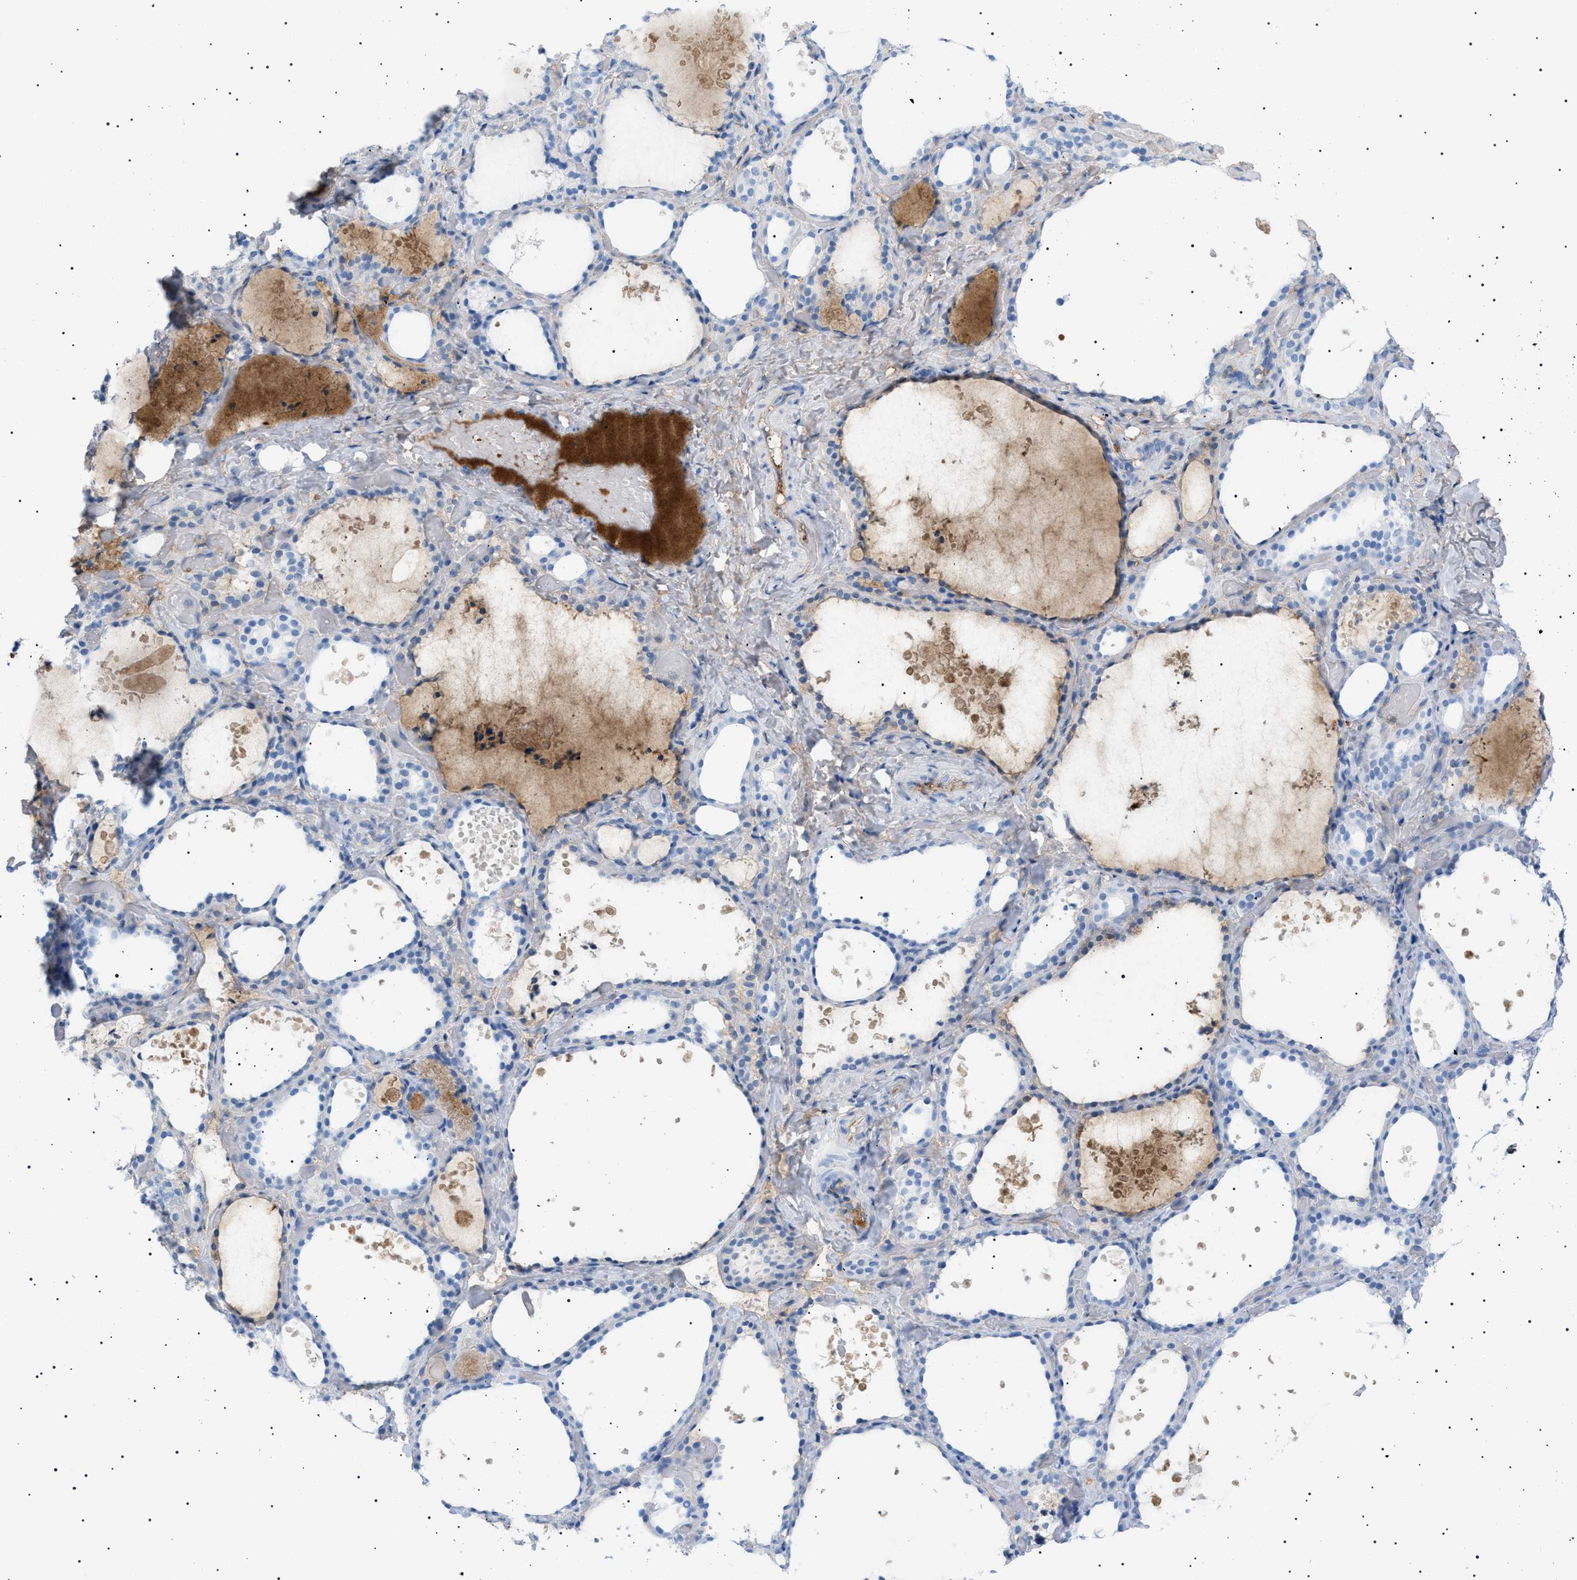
{"staining": {"intensity": "negative", "quantity": "none", "location": "none"}, "tissue": "thyroid gland", "cell_type": "Glandular cells", "image_type": "normal", "snomed": [{"axis": "morphology", "description": "Normal tissue, NOS"}, {"axis": "topography", "description": "Thyroid gland"}], "caption": "A photomicrograph of human thyroid gland is negative for staining in glandular cells. (Brightfield microscopy of DAB (3,3'-diaminobenzidine) immunohistochemistry at high magnification).", "gene": "LPA", "patient": {"sex": "female", "age": 44}}